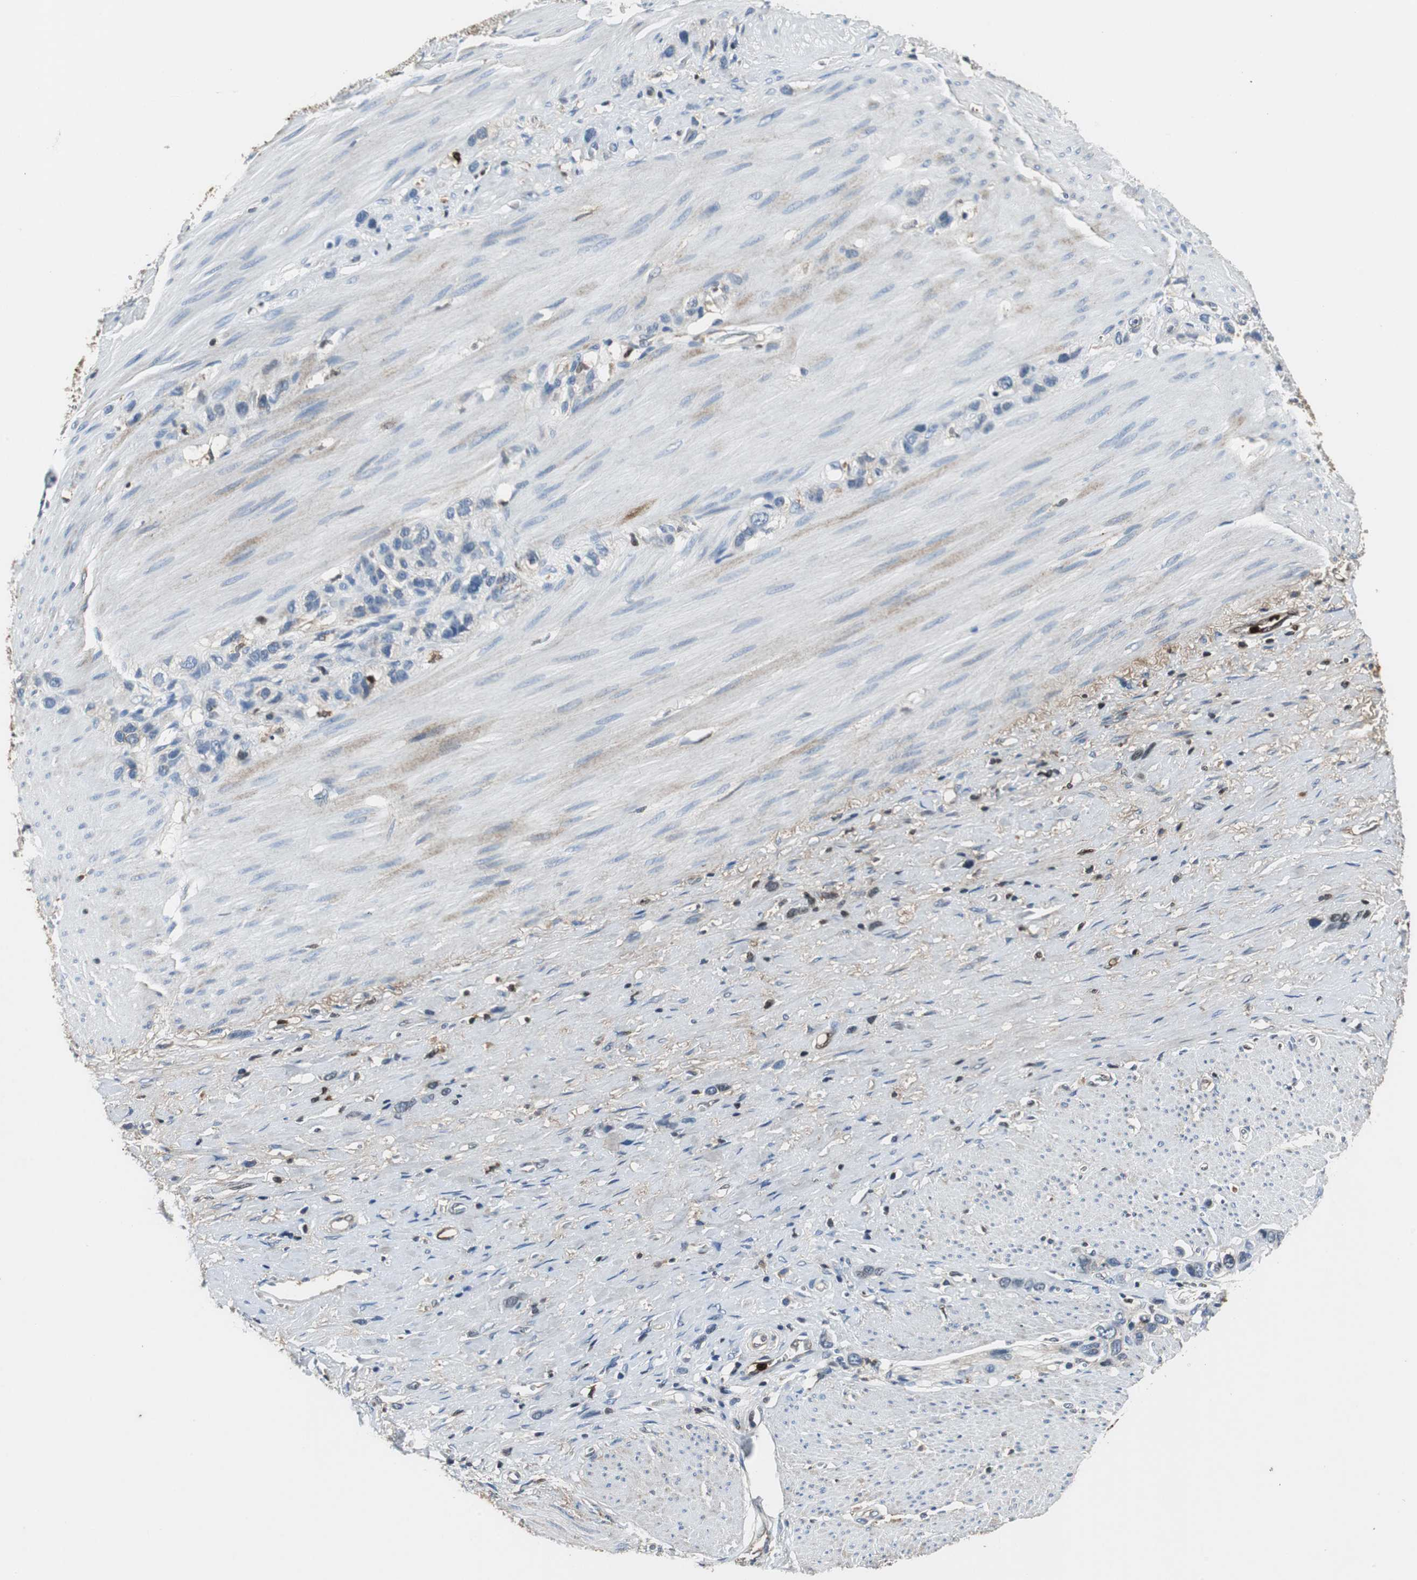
{"staining": {"intensity": "negative", "quantity": "none", "location": "none"}, "tissue": "stomach cancer", "cell_type": "Tumor cells", "image_type": "cancer", "snomed": [{"axis": "morphology", "description": "Normal tissue, NOS"}, {"axis": "morphology", "description": "Adenocarcinoma, NOS"}, {"axis": "morphology", "description": "Adenocarcinoma, High grade"}, {"axis": "topography", "description": "Stomach, upper"}, {"axis": "topography", "description": "Stomach"}], "caption": "An immunohistochemistry micrograph of stomach cancer (adenocarcinoma) is shown. There is no staining in tumor cells of stomach cancer (adenocarcinoma).", "gene": "ORM1", "patient": {"sex": "female", "age": 65}}